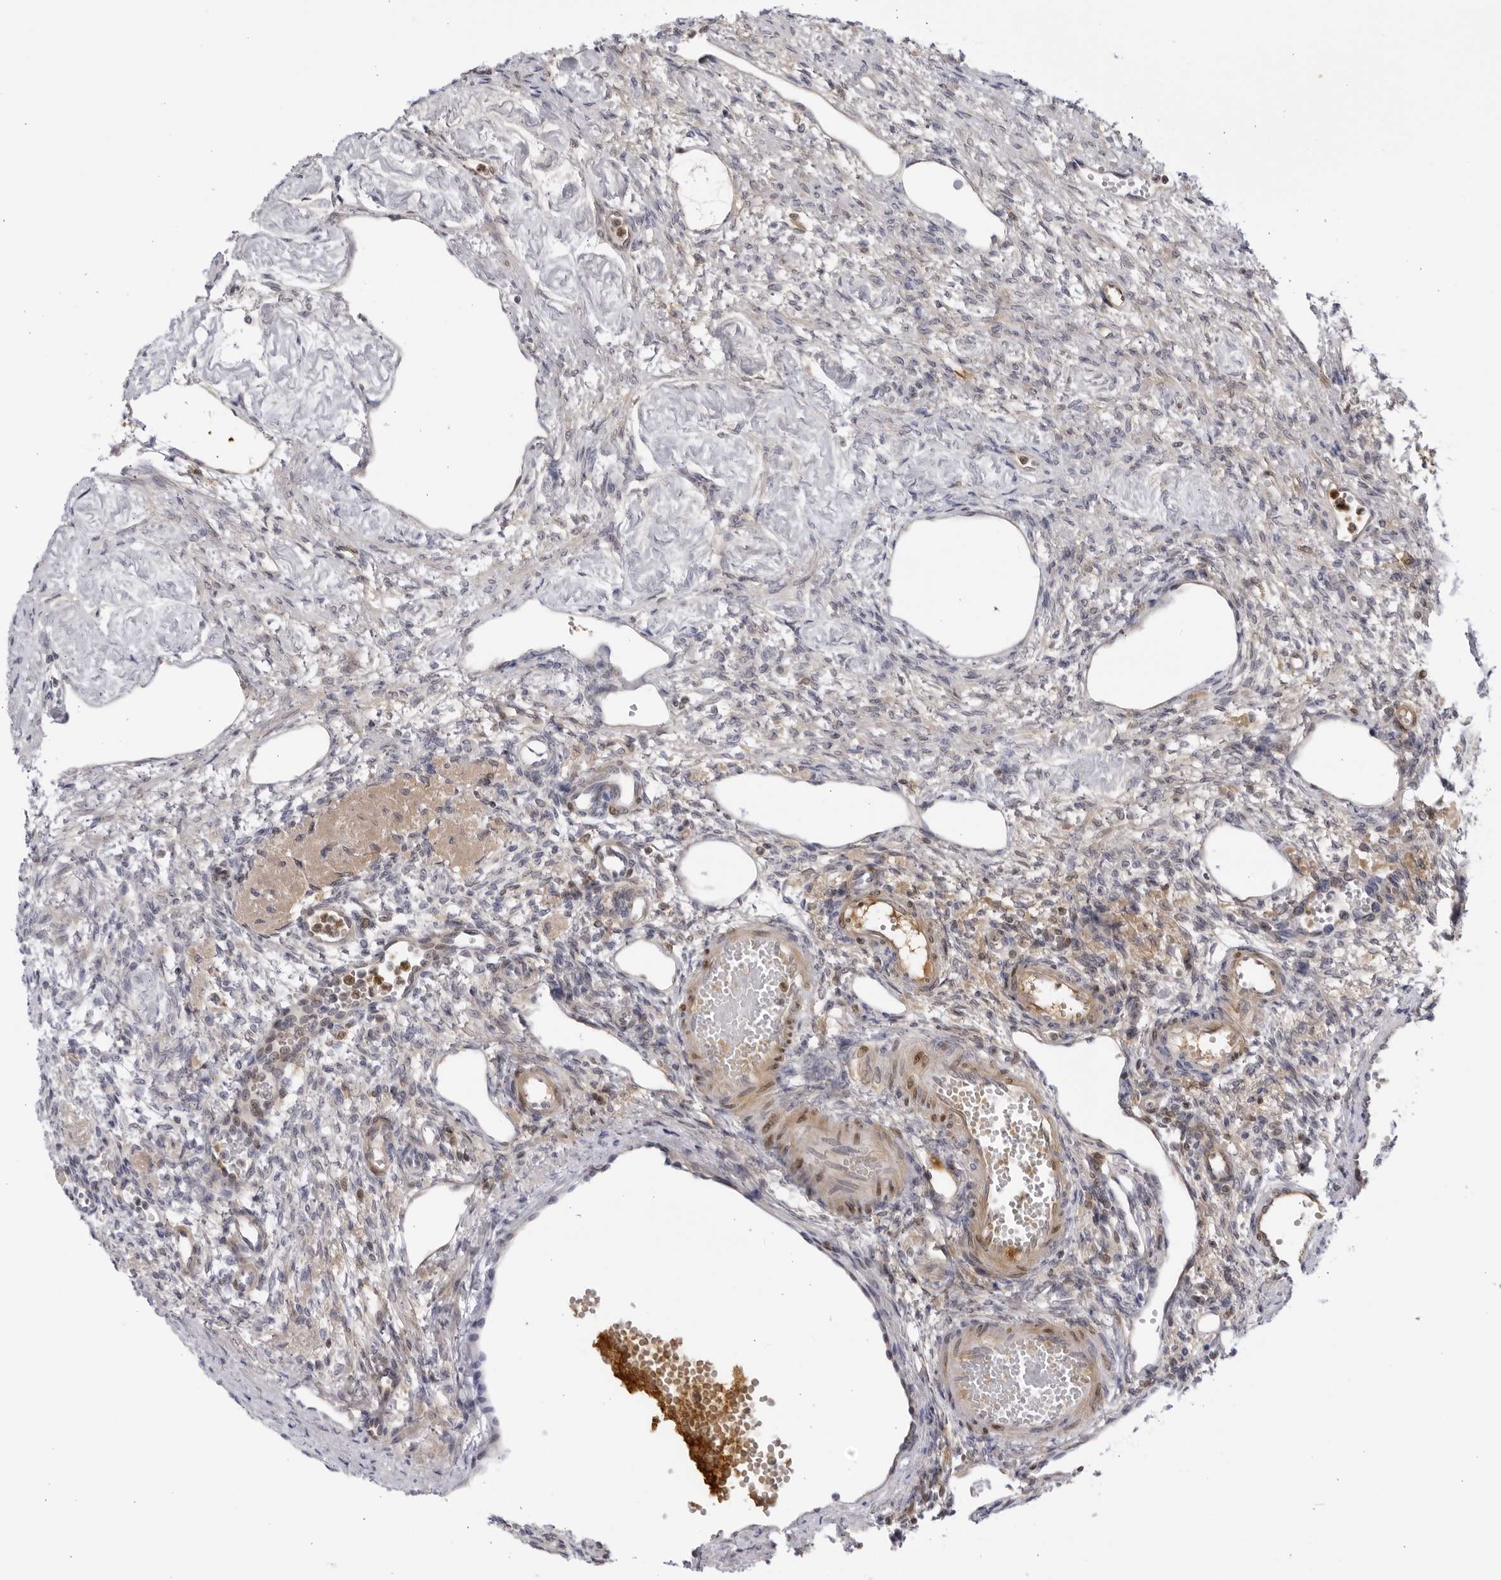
{"staining": {"intensity": "weak", "quantity": "<25%", "location": "cytoplasmic/membranous"}, "tissue": "ovary", "cell_type": "Ovarian stroma cells", "image_type": "normal", "snomed": [{"axis": "morphology", "description": "Normal tissue, NOS"}, {"axis": "topography", "description": "Ovary"}], "caption": "Immunohistochemical staining of normal ovary exhibits no significant staining in ovarian stroma cells. The staining is performed using DAB (3,3'-diaminobenzidine) brown chromogen with nuclei counter-stained in using hematoxylin.", "gene": "CNBD1", "patient": {"sex": "female", "age": 33}}